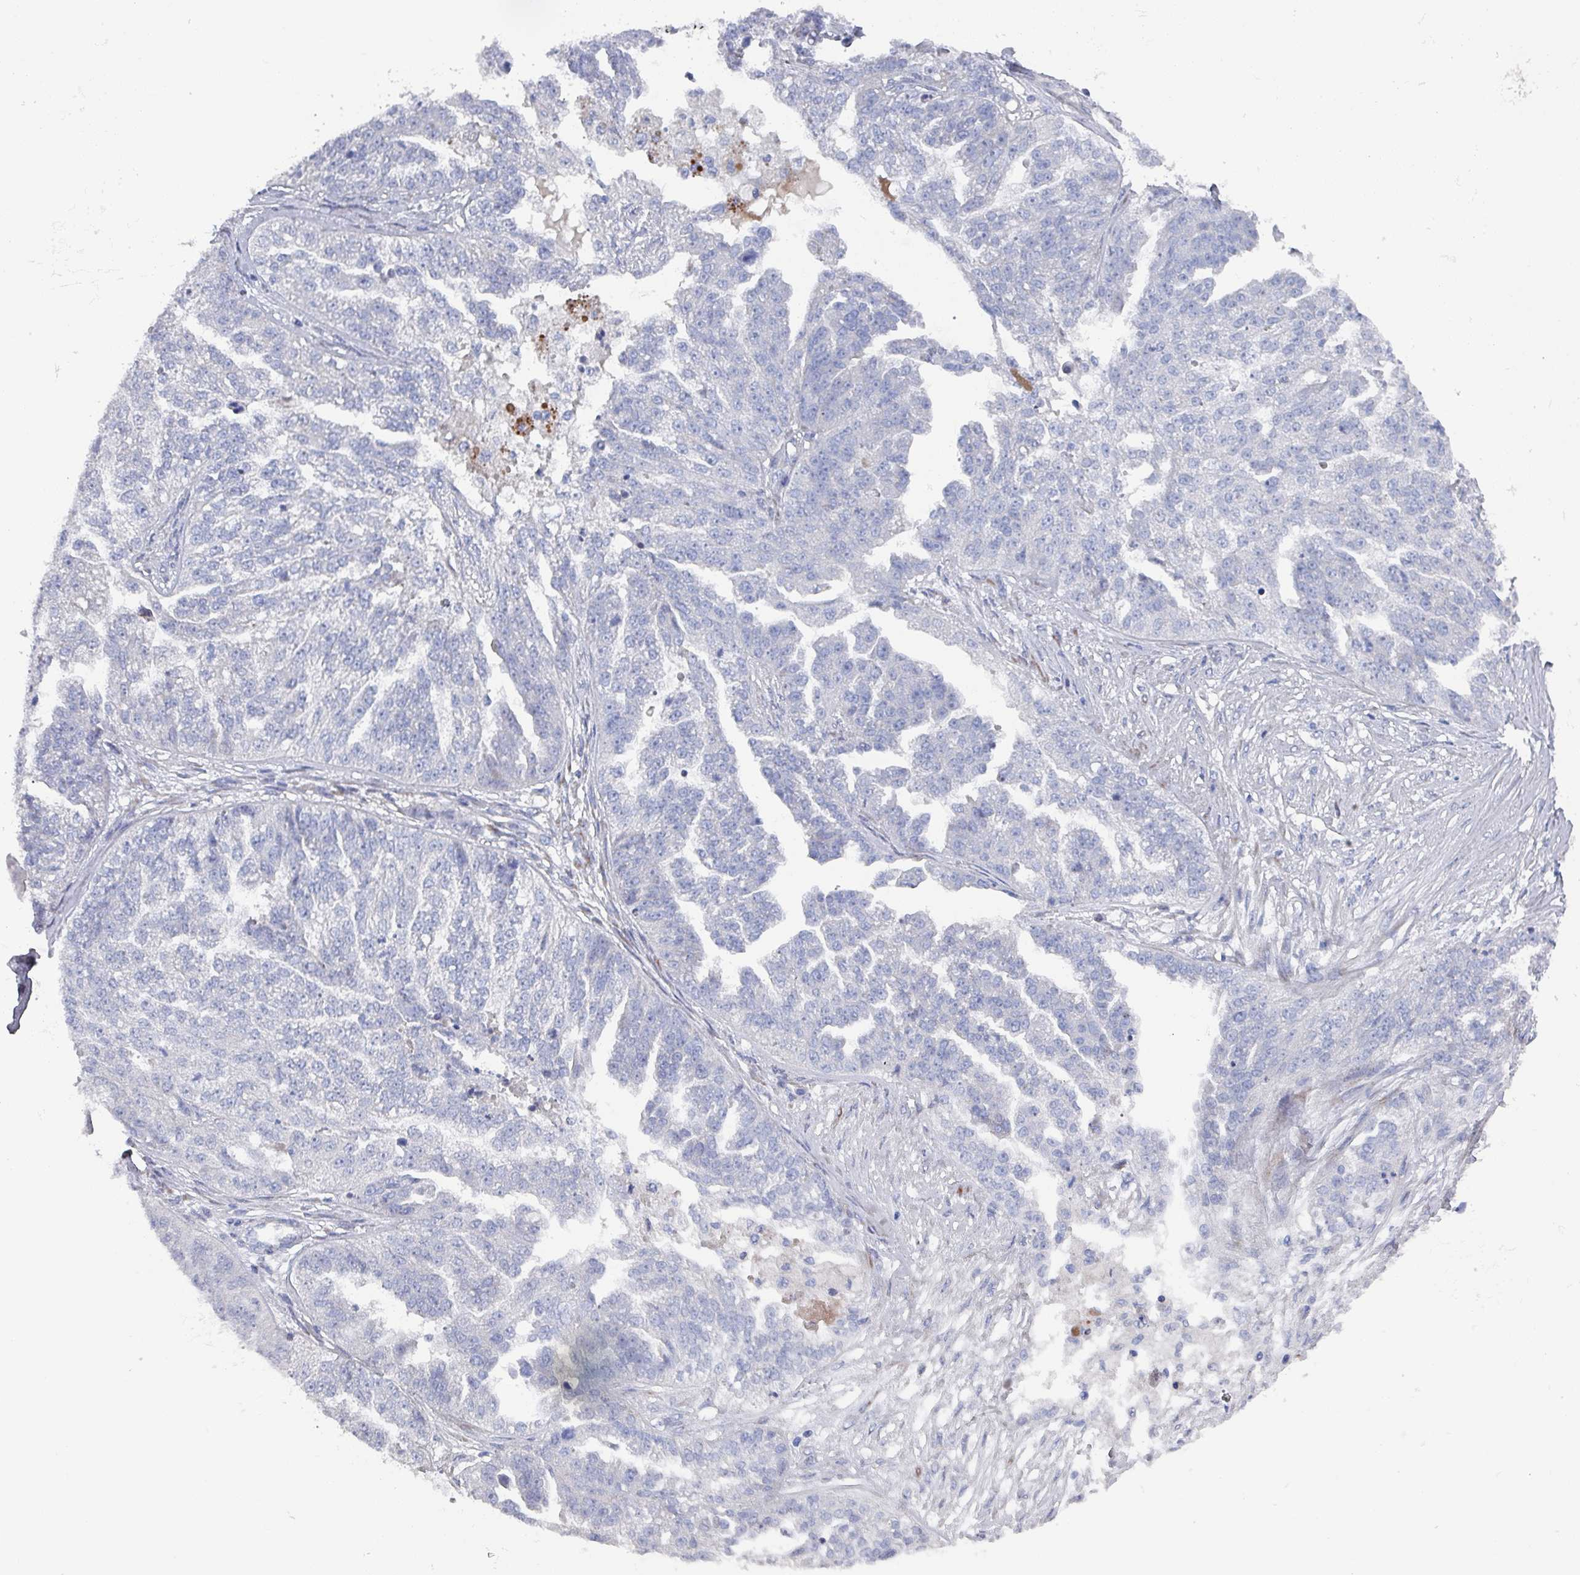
{"staining": {"intensity": "negative", "quantity": "none", "location": "none"}, "tissue": "ovarian cancer", "cell_type": "Tumor cells", "image_type": "cancer", "snomed": [{"axis": "morphology", "description": "Cystadenocarcinoma, serous, NOS"}, {"axis": "topography", "description": "Ovary"}], "caption": "There is no significant positivity in tumor cells of serous cystadenocarcinoma (ovarian). (IHC, brightfield microscopy, high magnification).", "gene": "DRD5", "patient": {"sex": "female", "age": 58}}